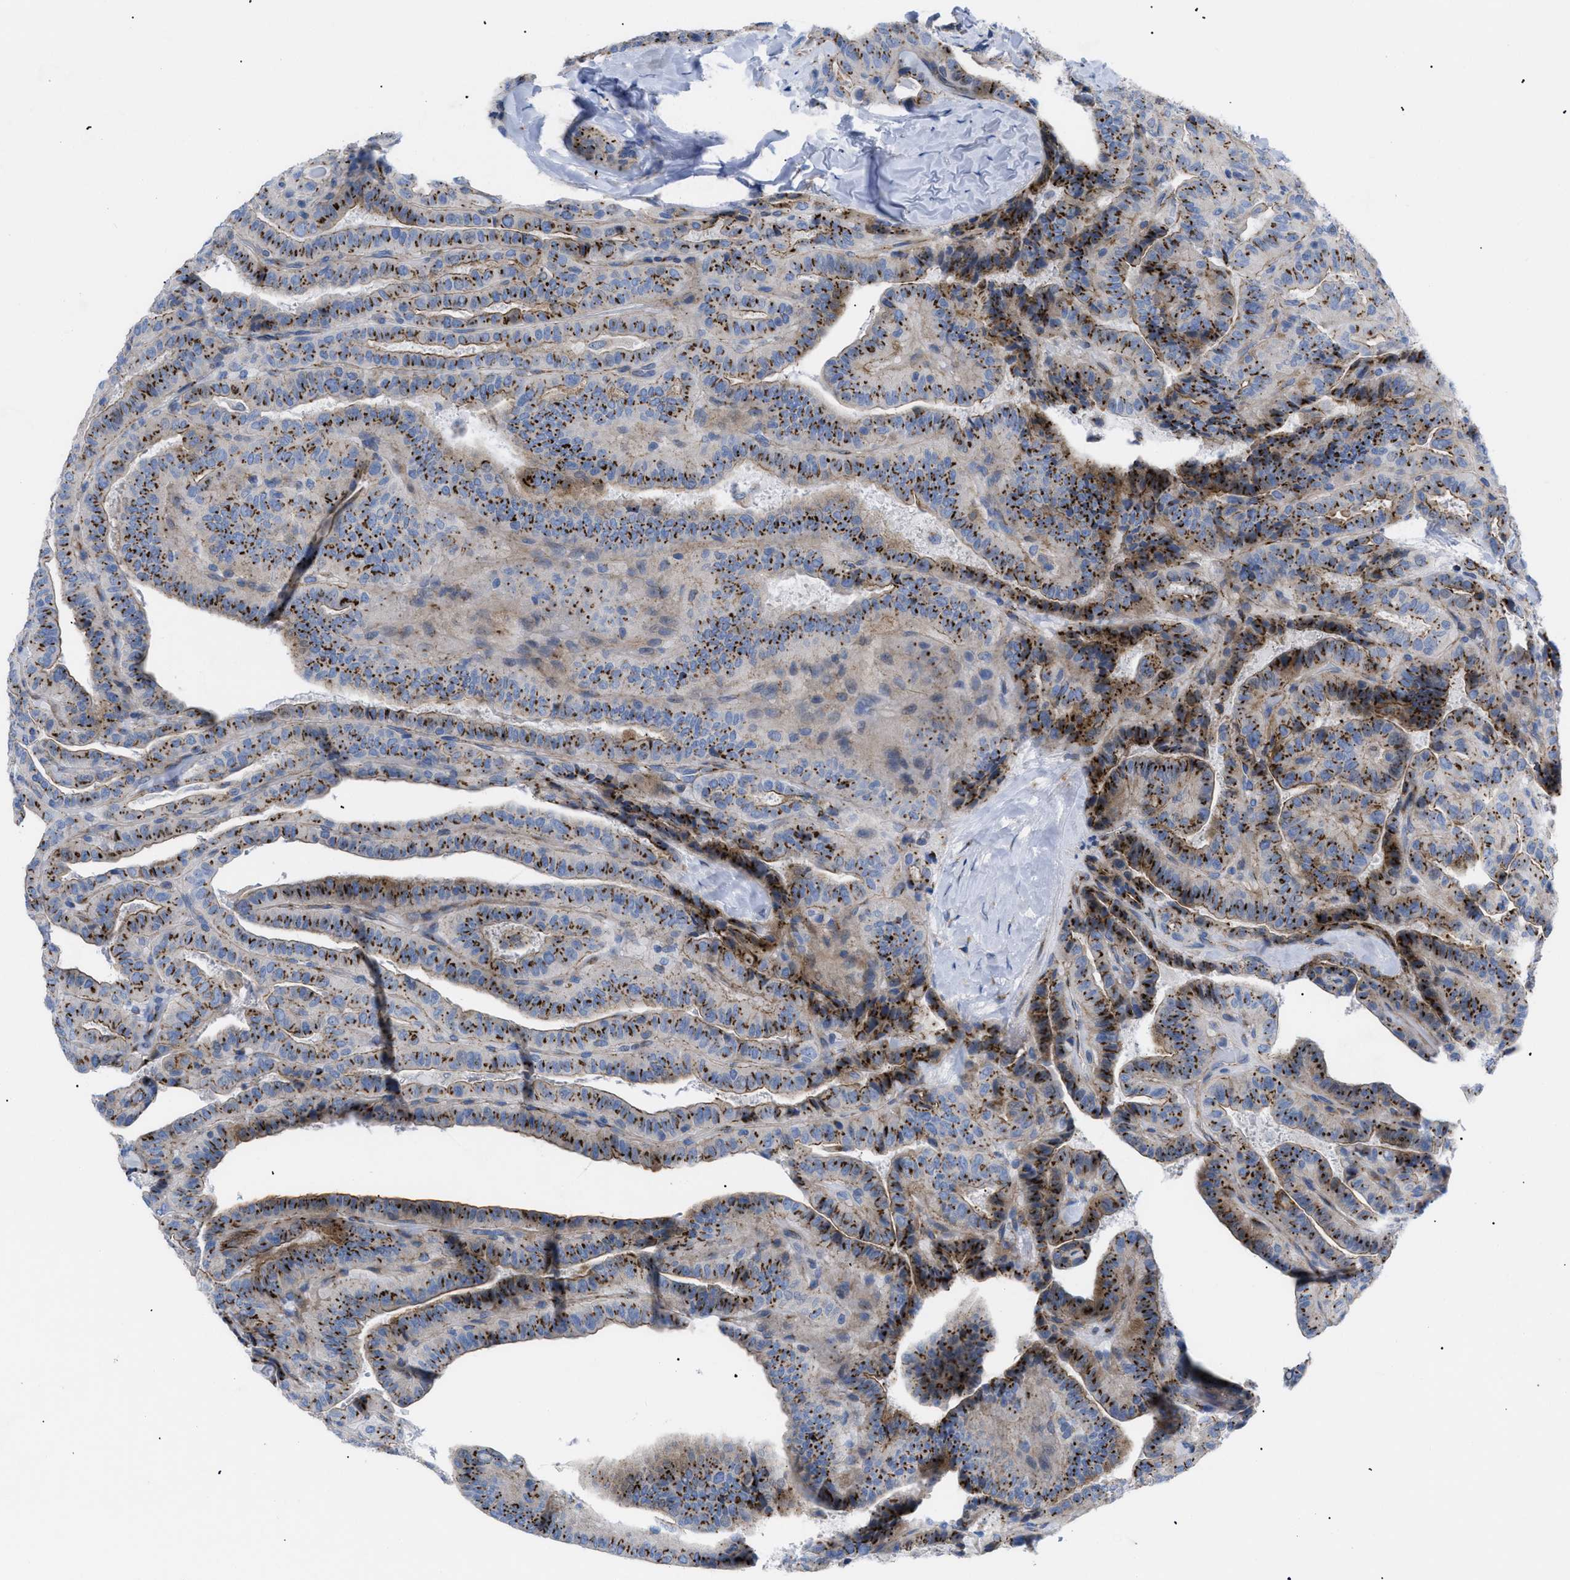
{"staining": {"intensity": "strong", "quantity": ">75%", "location": "cytoplasmic/membranous"}, "tissue": "thyroid cancer", "cell_type": "Tumor cells", "image_type": "cancer", "snomed": [{"axis": "morphology", "description": "Papillary adenocarcinoma, NOS"}, {"axis": "topography", "description": "Thyroid gland"}], "caption": "Papillary adenocarcinoma (thyroid) stained with immunohistochemistry demonstrates strong cytoplasmic/membranous positivity in about >75% of tumor cells.", "gene": "TMEM17", "patient": {"sex": "male", "age": 77}}